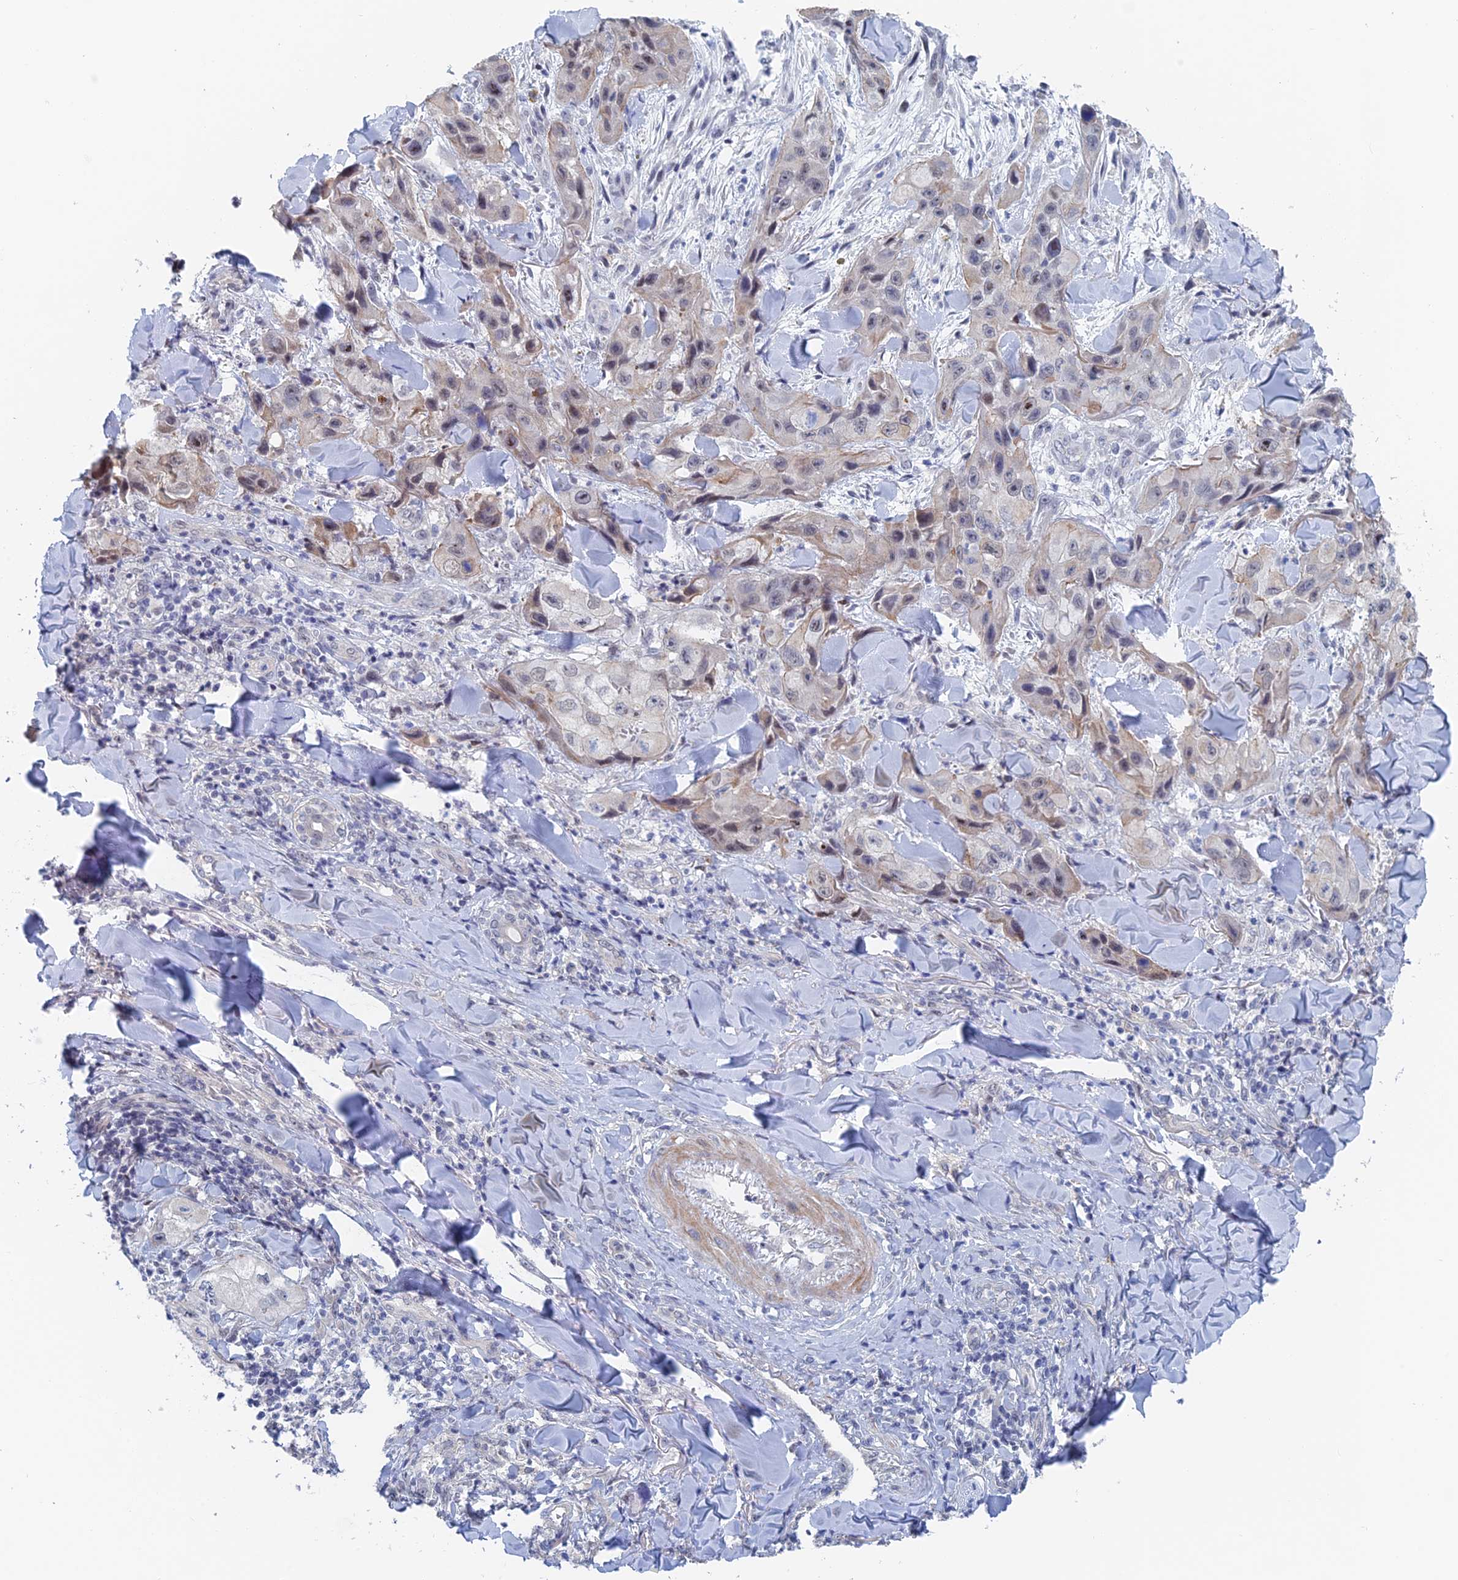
{"staining": {"intensity": "negative", "quantity": "none", "location": "none"}, "tissue": "skin cancer", "cell_type": "Tumor cells", "image_type": "cancer", "snomed": [{"axis": "morphology", "description": "Squamous cell carcinoma, NOS"}, {"axis": "topography", "description": "Skin"}, {"axis": "topography", "description": "Subcutis"}], "caption": "Tumor cells are negative for brown protein staining in skin cancer.", "gene": "GMNC", "patient": {"sex": "male", "age": 73}}